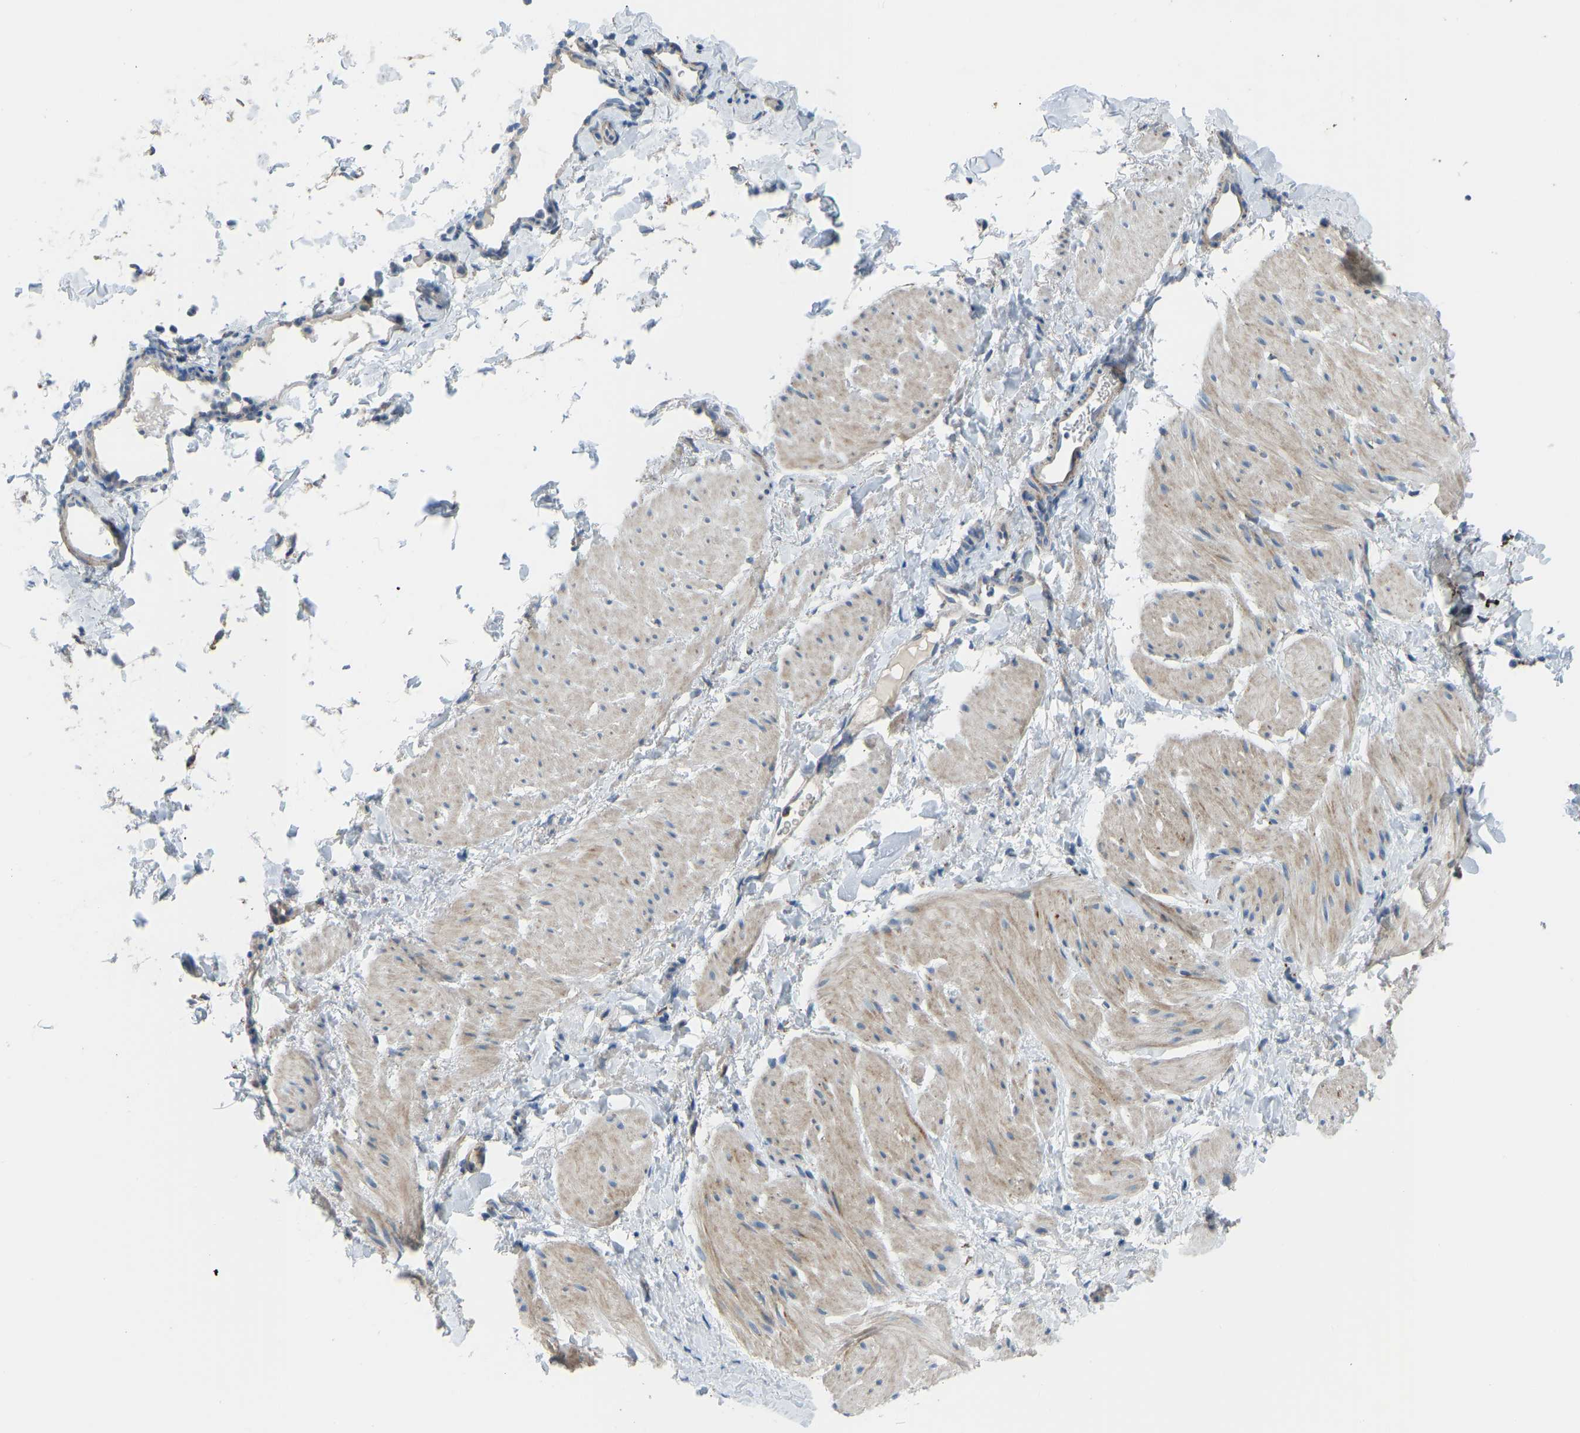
{"staining": {"intensity": "weak", "quantity": "<25%", "location": "cytoplasmic/membranous"}, "tissue": "smooth muscle", "cell_type": "Smooth muscle cells", "image_type": "normal", "snomed": [{"axis": "morphology", "description": "Normal tissue, NOS"}, {"axis": "topography", "description": "Smooth muscle"}], "caption": "Histopathology image shows no significant protein staining in smooth muscle cells of unremarkable smooth muscle.", "gene": "SMIM20", "patient": {"sex": "male", "age": 16}}